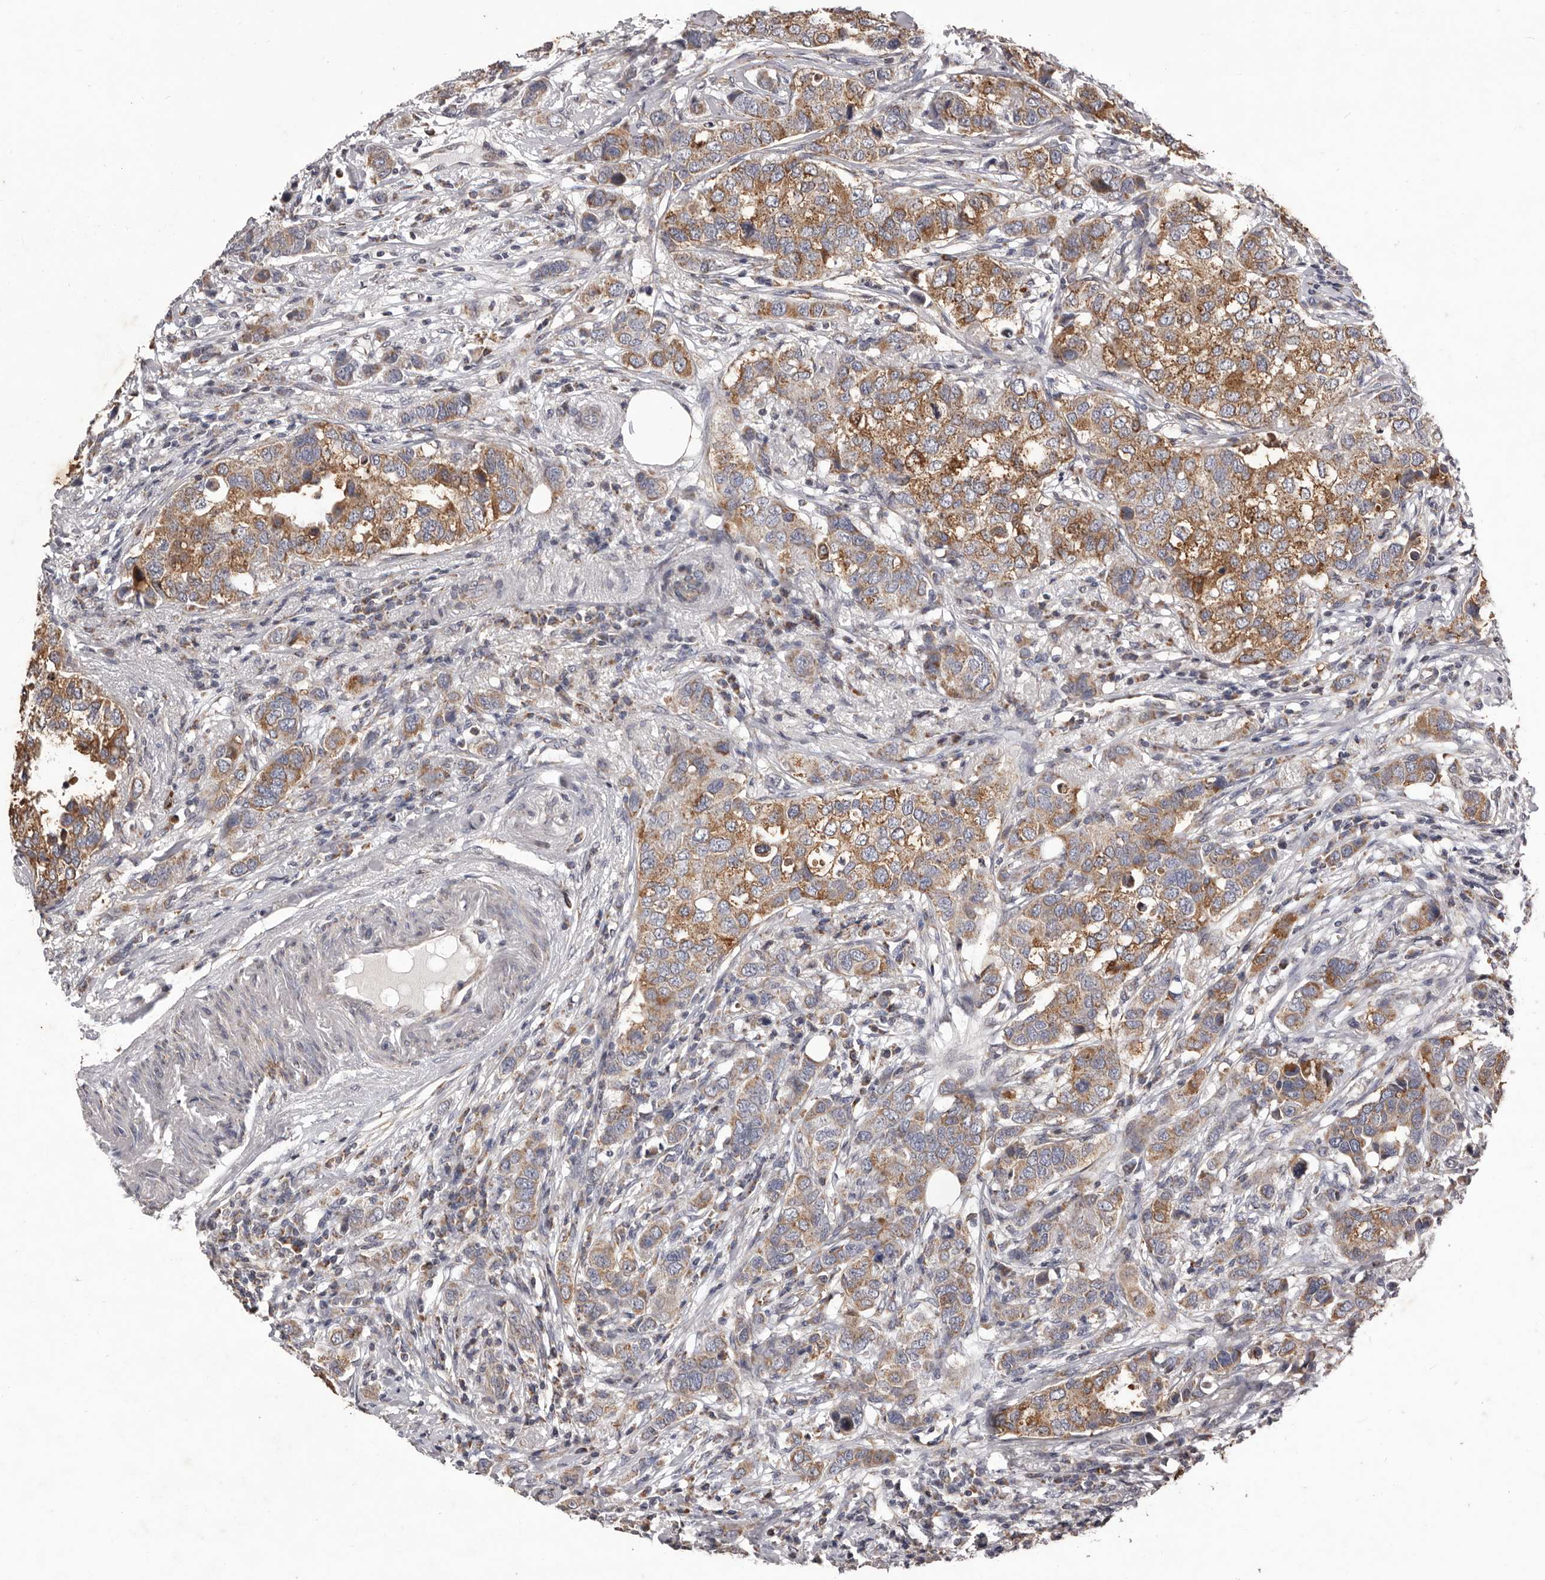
{"staining": {"intensity": "moderate", "quantity": ">75%", "location": "cytoplasmic/membranous"}, "tissue": "breast cancer", "cell_type": "Tumor cells", "image_type": "cancer", "snomed": [{"axis": "morphology", "description": "Duct carcinoma"}, {"axis": "topography", "description": "Breast"}], "caption": "IHC (DAB (3,3'-diaminobenzidine)) staining of human breast cancer reveals moderate cytoplasmic/membranous protein expression in about >75% of tumor cells.", "gene": "CXCL14", "patient": {"sex": "female", "age": 50}}